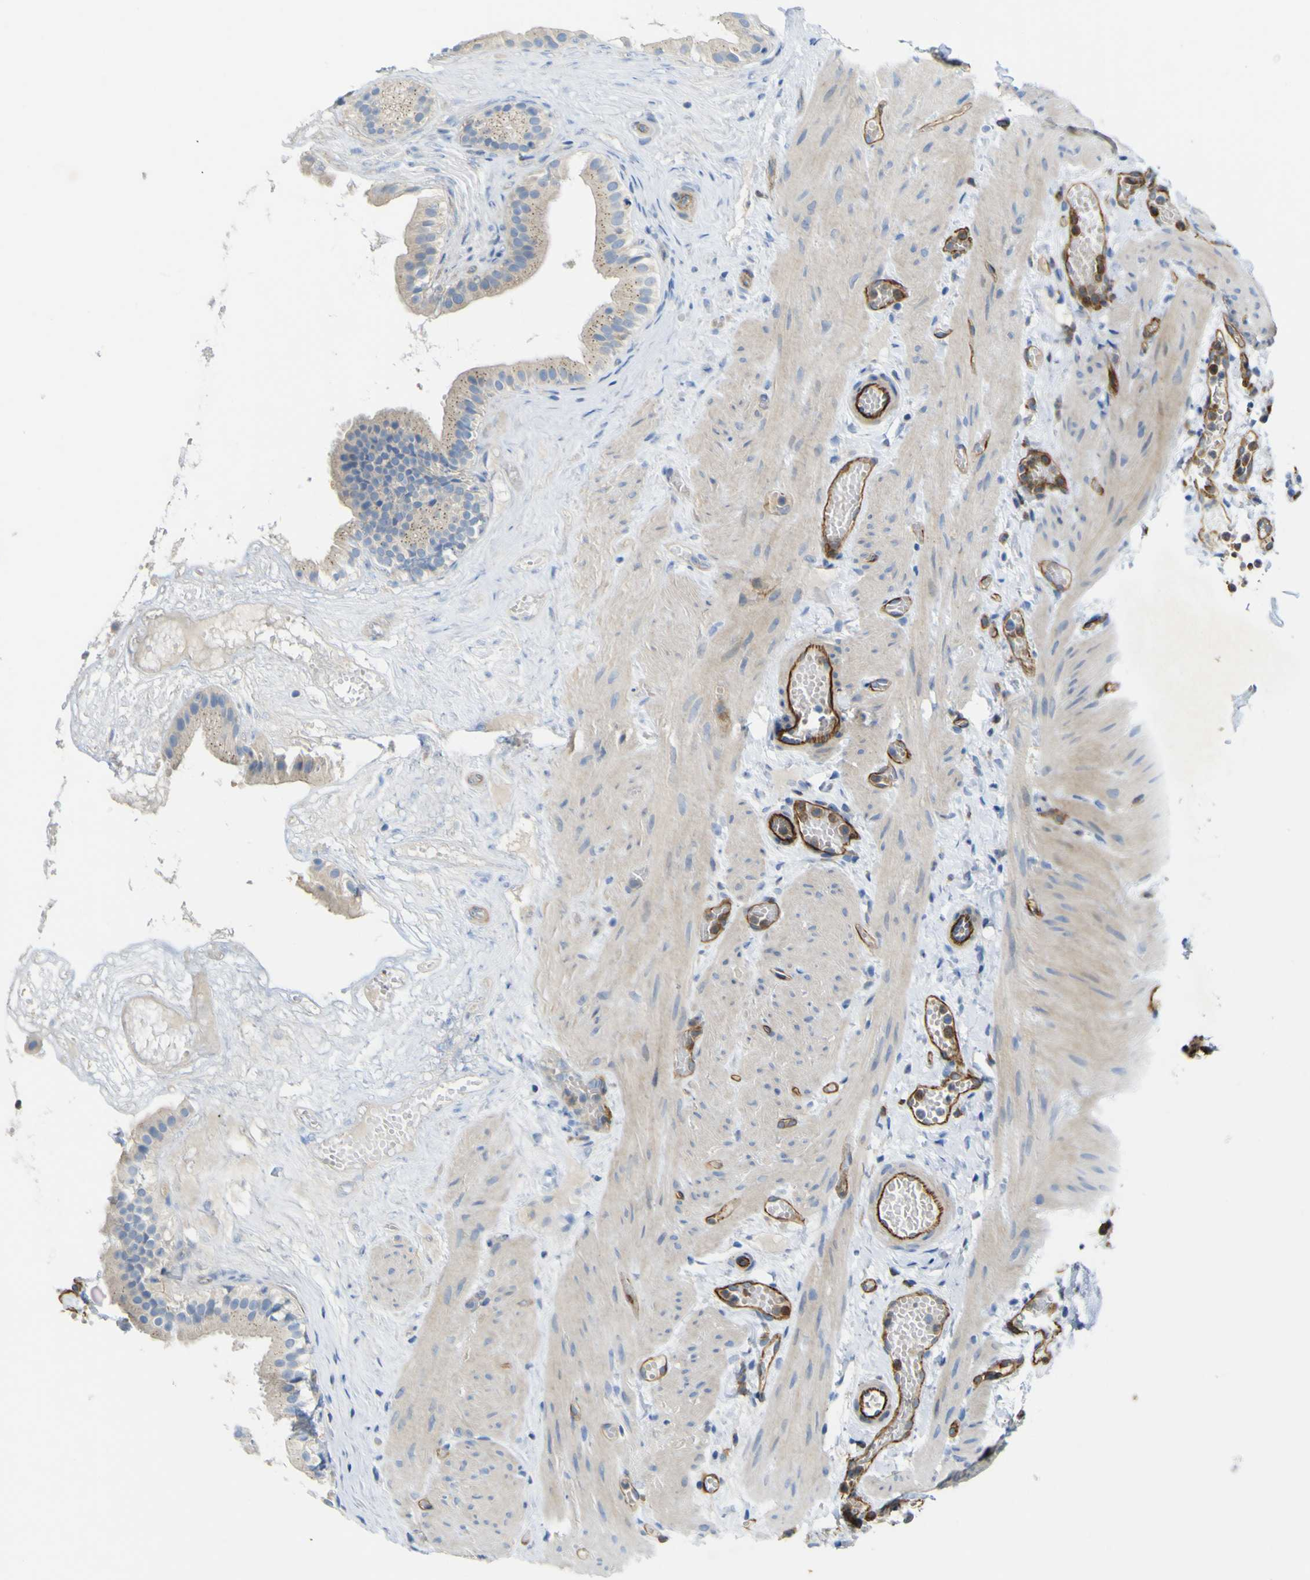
{"staining": {"intensity": "weak", "quantity": "<25%", "location": "cytoplasmic/membranous"}, "tissue": "gallbladder", "cell_type": "Glandular cells", "image_type": "normal", "snomed": [{"axis": "morphology", "description": "Normal tissue, NOS"}, {"axis": "topography", "description": "Gallbladder"}], "caption": "Immunohistochemistry (IHC) histopathology image of benign human gallbladder stained for a protein (brown), which shows no positivity in glandular cells.", "gene": "CD93", "patient": {"sex": "female", "age": 26}}